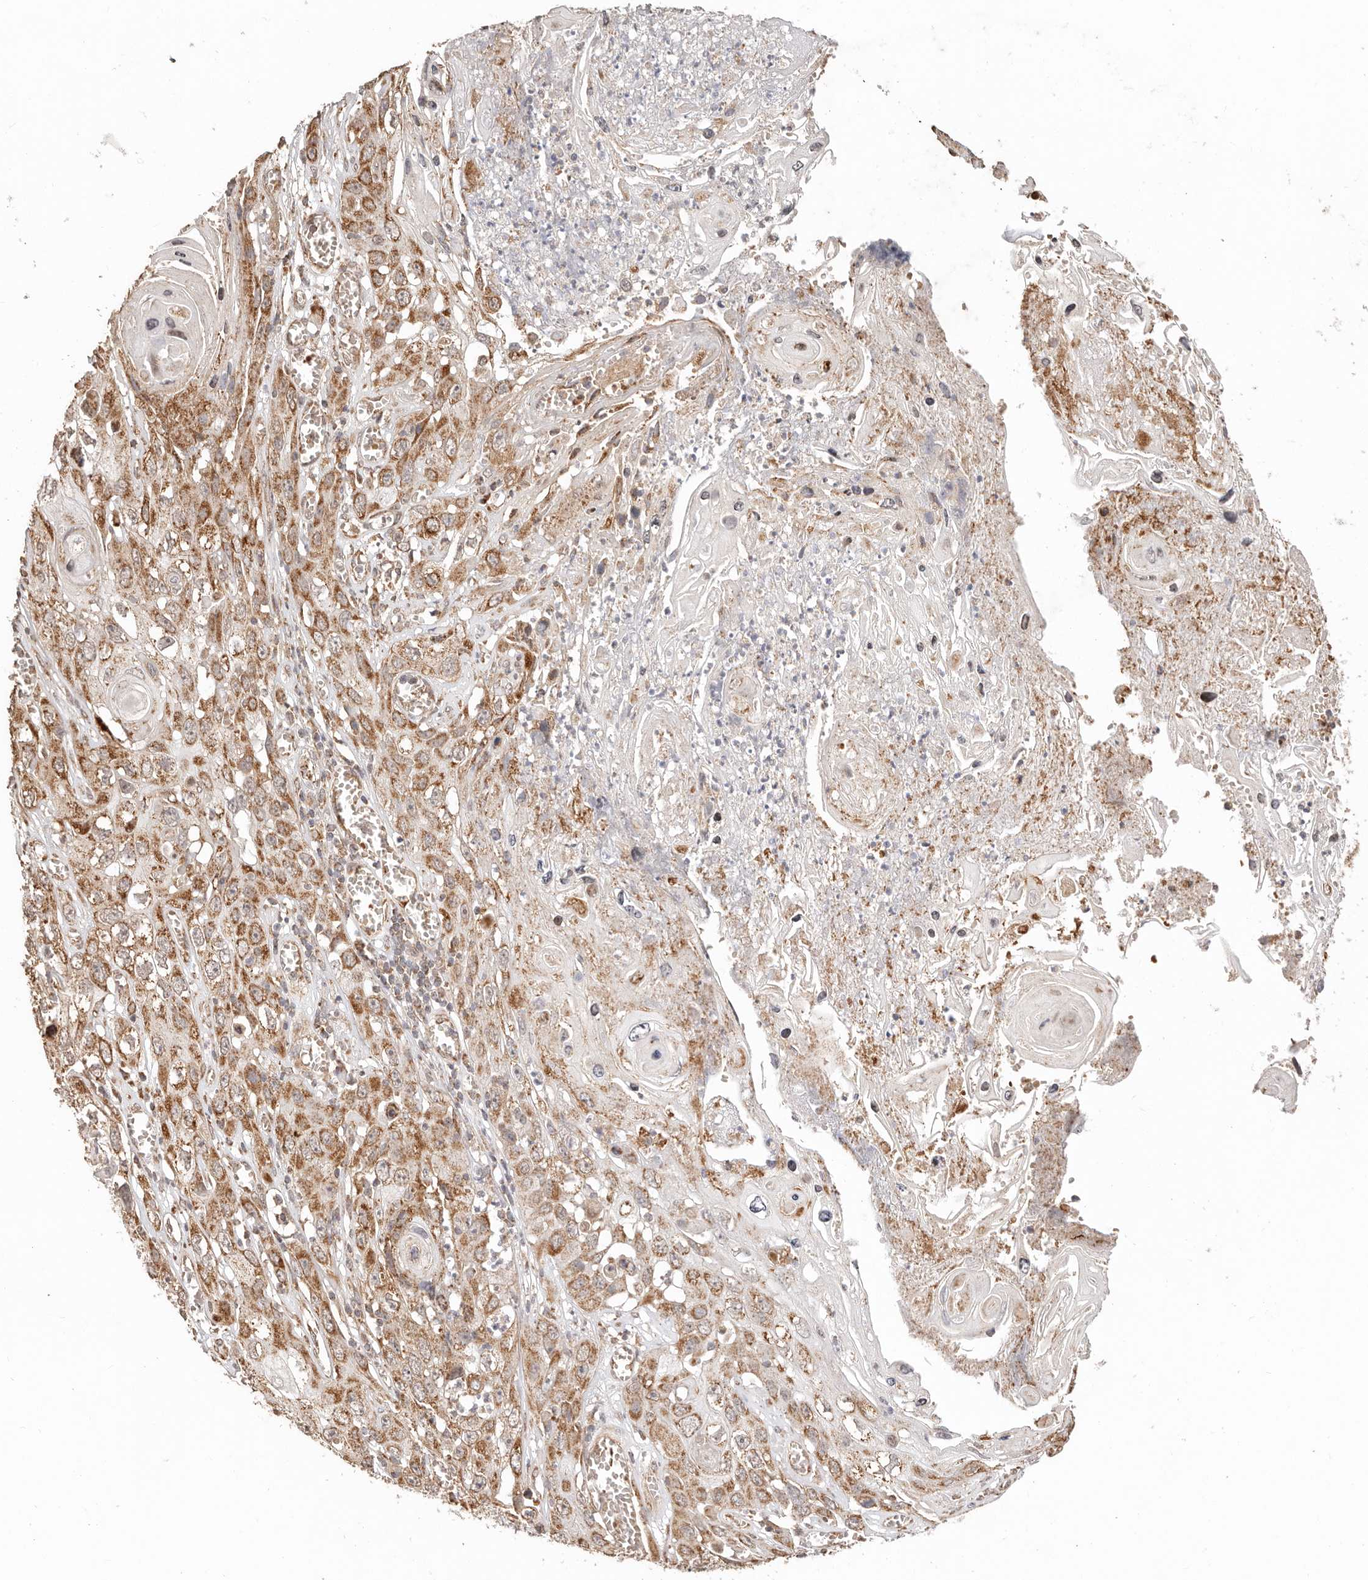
{"staining": {"intensity": "moderate", "quantity": ">75%", "location": "cytoplasmic/membranous"}, "tissue": "skin cancer", "cell_type": "Tumor cells", "image_type": "cancer", "snomed": [{"axis": "morphology", "description": "Squamous cell carcinoma, NOS"}, {"axis": "topography", "description": "Skin"}], "caption": "A histopathology image of human skin cancer stained for a protein shows moderate cytoplasmic/membranous brown staining in tumor cells.", "gene": "NDUFB11", "patient": {"sex": "male", "age": 55}}